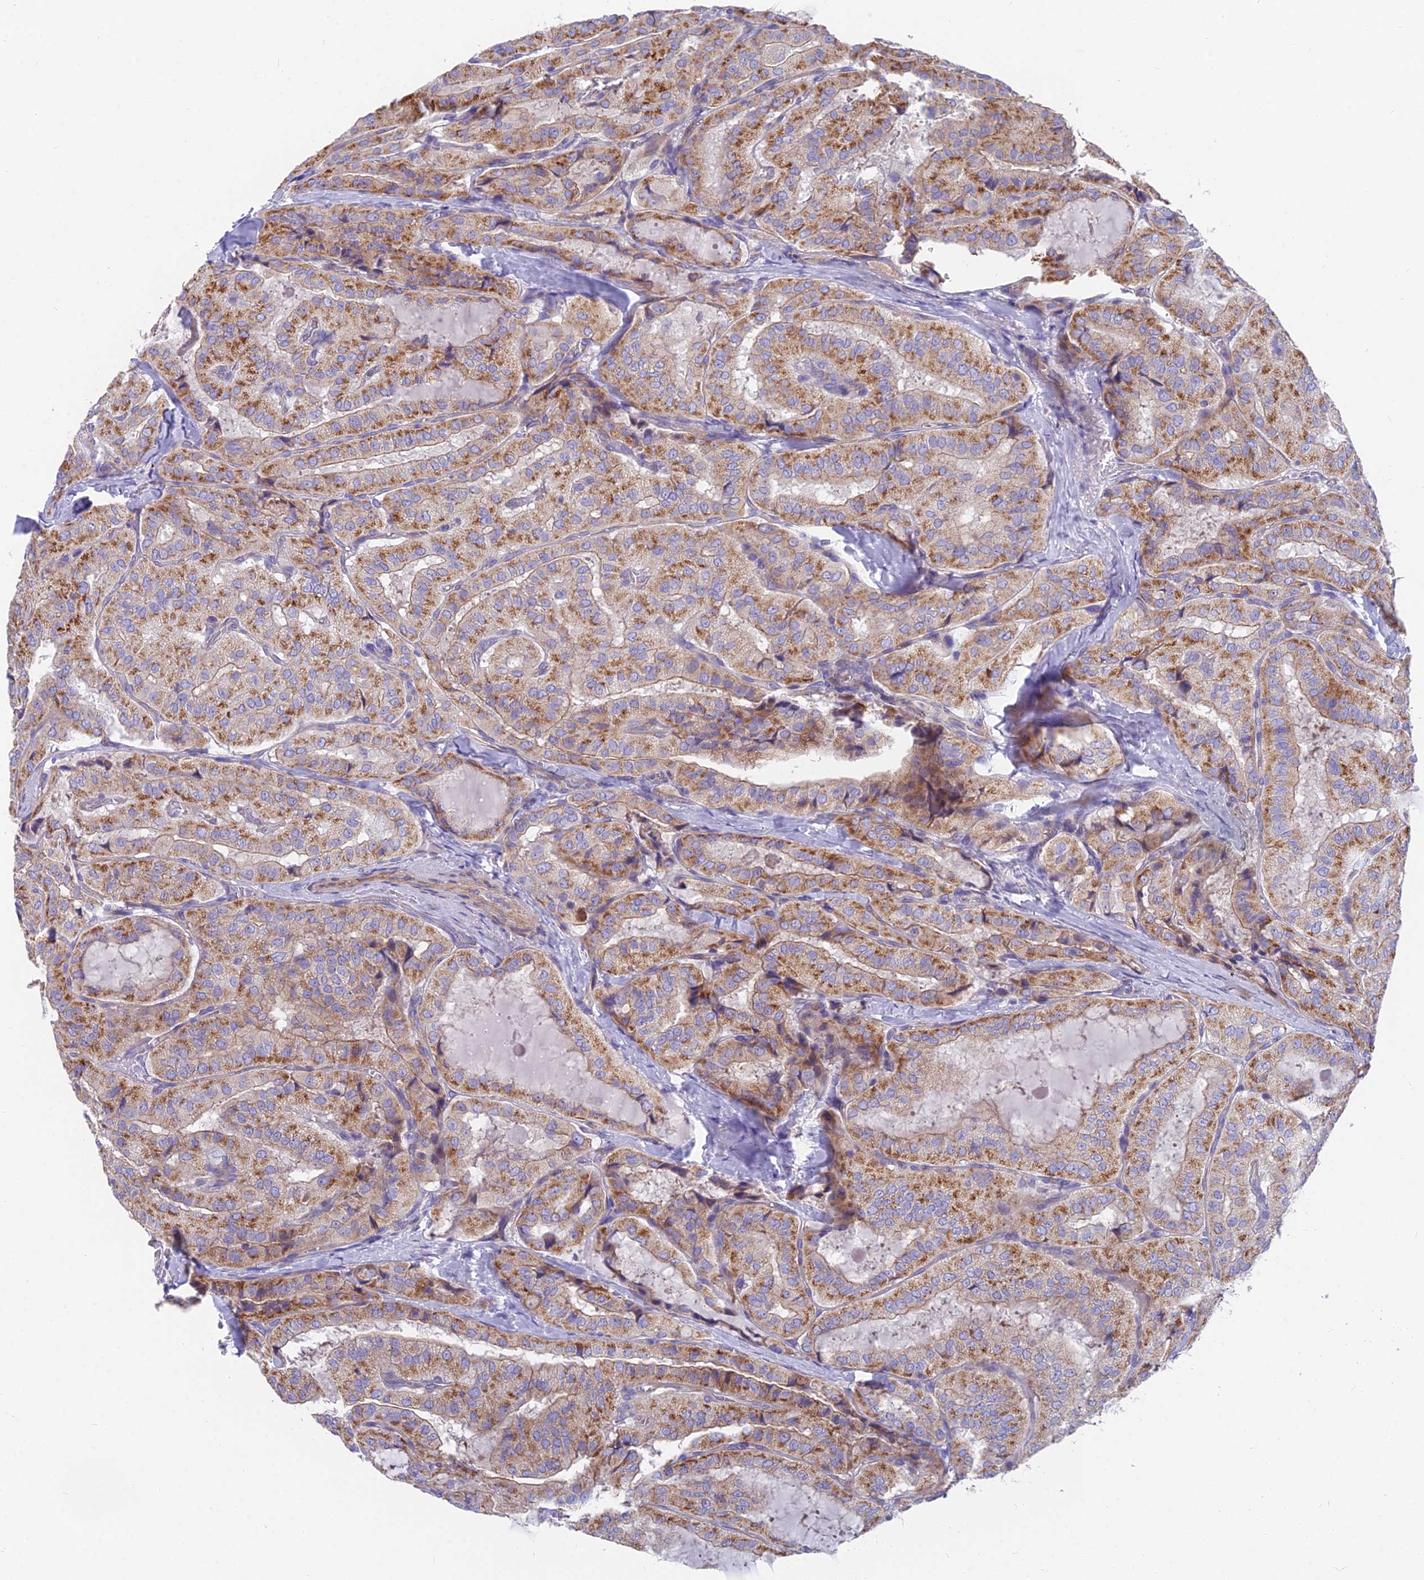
{"staining": {"intensity": "moderate", "quantity": ">75%", "location": "cytoplasmic/membranous"}, "tissue": "thyroid cancer", "cell_type": "Tumor cells", "image_type": "cancer", "snomed": [{"axis": "morphology", "description": "Normal tissue, NOS"}, {"axis": "morphology", "description": "Papillary adenocarcinoma, NOS"}, {"axis": "topography", "description": "Thyroid gland"}], "caption": "A high-resolution micrograph shows IHC staining of thyroid cancer, which demonstrates moderate cytoplasmic/membranous staining in approximately >75% of tumor cells.", "gene": "MVB12A", "patient": {"sex": "female", "age": 59}}